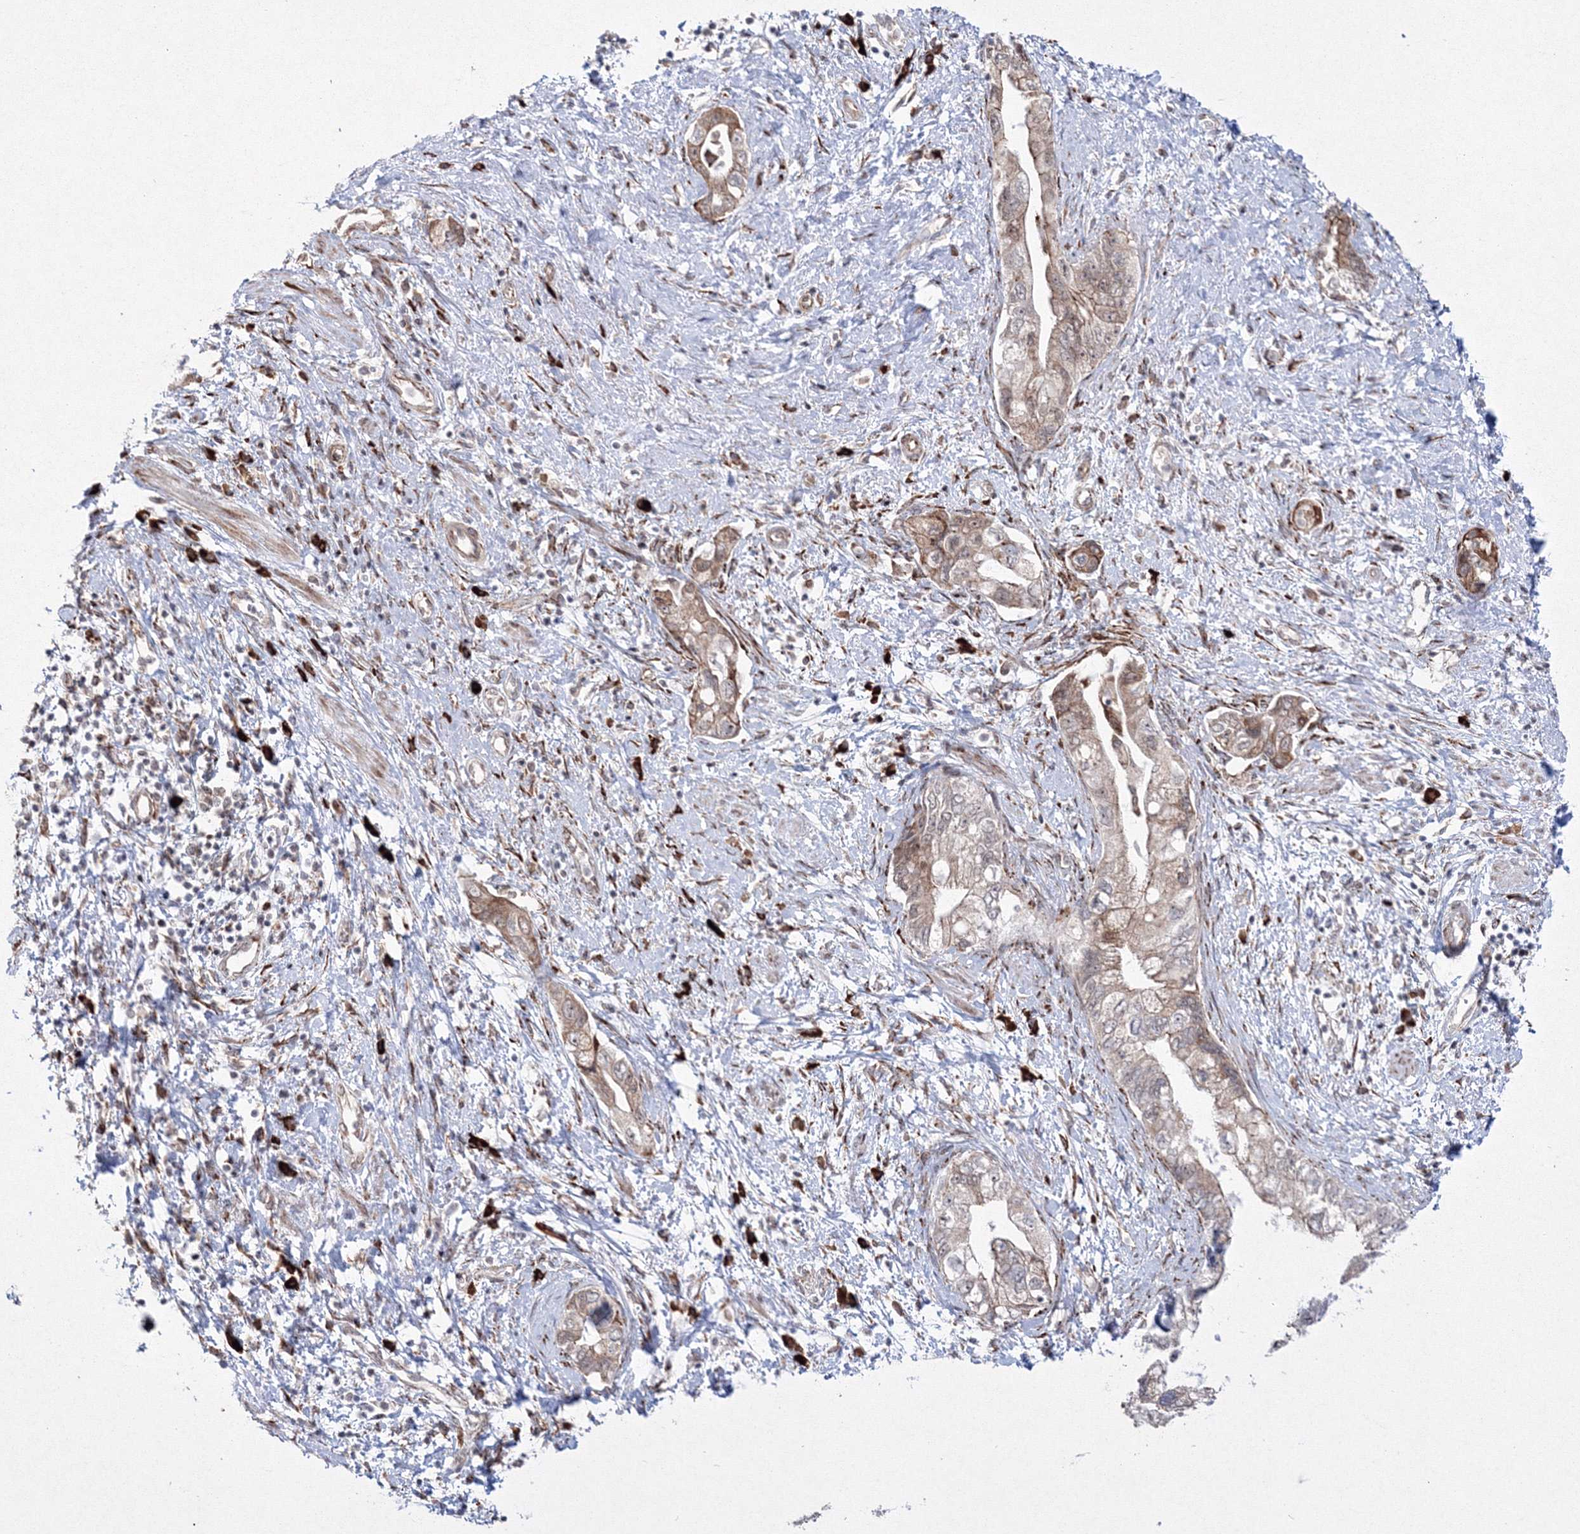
{"staining": {"intensity": "weak", "quantity": "25%-75%", "location": "cytoplasmic/membranous"}, "tissue": "pancreatic cancer", "cell_type": "Tumor cells", "image_type": "cancer", "snomed": [{"axis": "morphology", "description": "Adenocarcinoma, NOS"}, {"axis": "topography", "description": "Pancreas"}], "caption": "Pancreatic adenocarcinoma tissue exhibits weak cytoplasmic/membranous expression in approximately 25%-75% of tumor cells", "gene": "EFCAB12", "patient": {"sex": "female", "age": 73}}